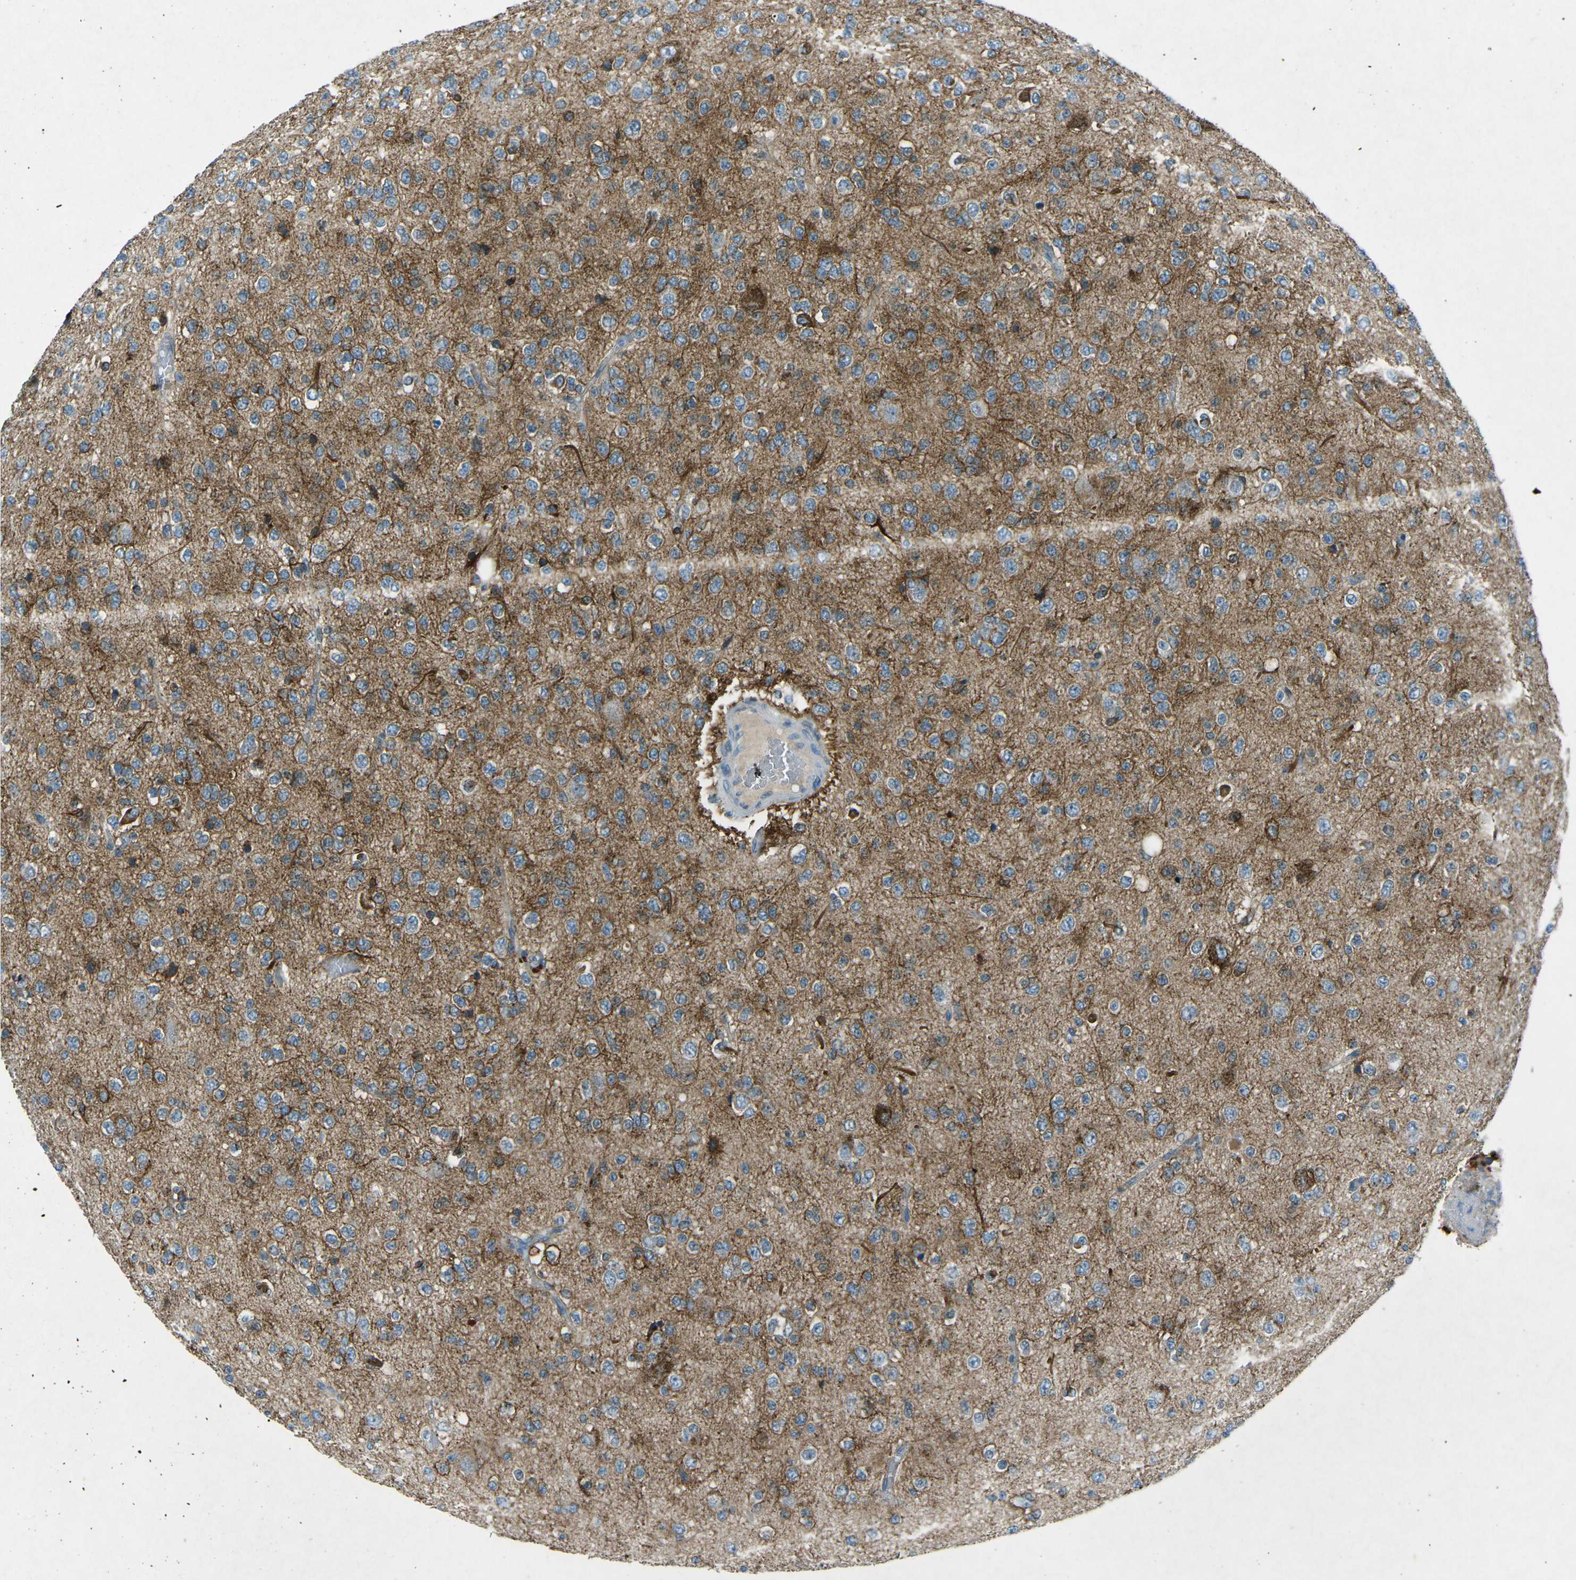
{"staining": {"intensity": "strong", "quantity": "<25%", "location": "cytoplasmic/membranous"}, "tissue": "glioma", "cell_type": "Tumor cells", "image_type": "cancer", "snomed": [{"axis": "morphology", "description": "Glioma, malignant, High grade"}, {"axis": "topography", "description": "pancreas cauda"}], "caption": "Glioma tissue exhibits strong cytoplasmic/membranous expression in about <25% of tumor cells", "gene": "PRKCA", "patient": {"sex": "male", "age": 60}}